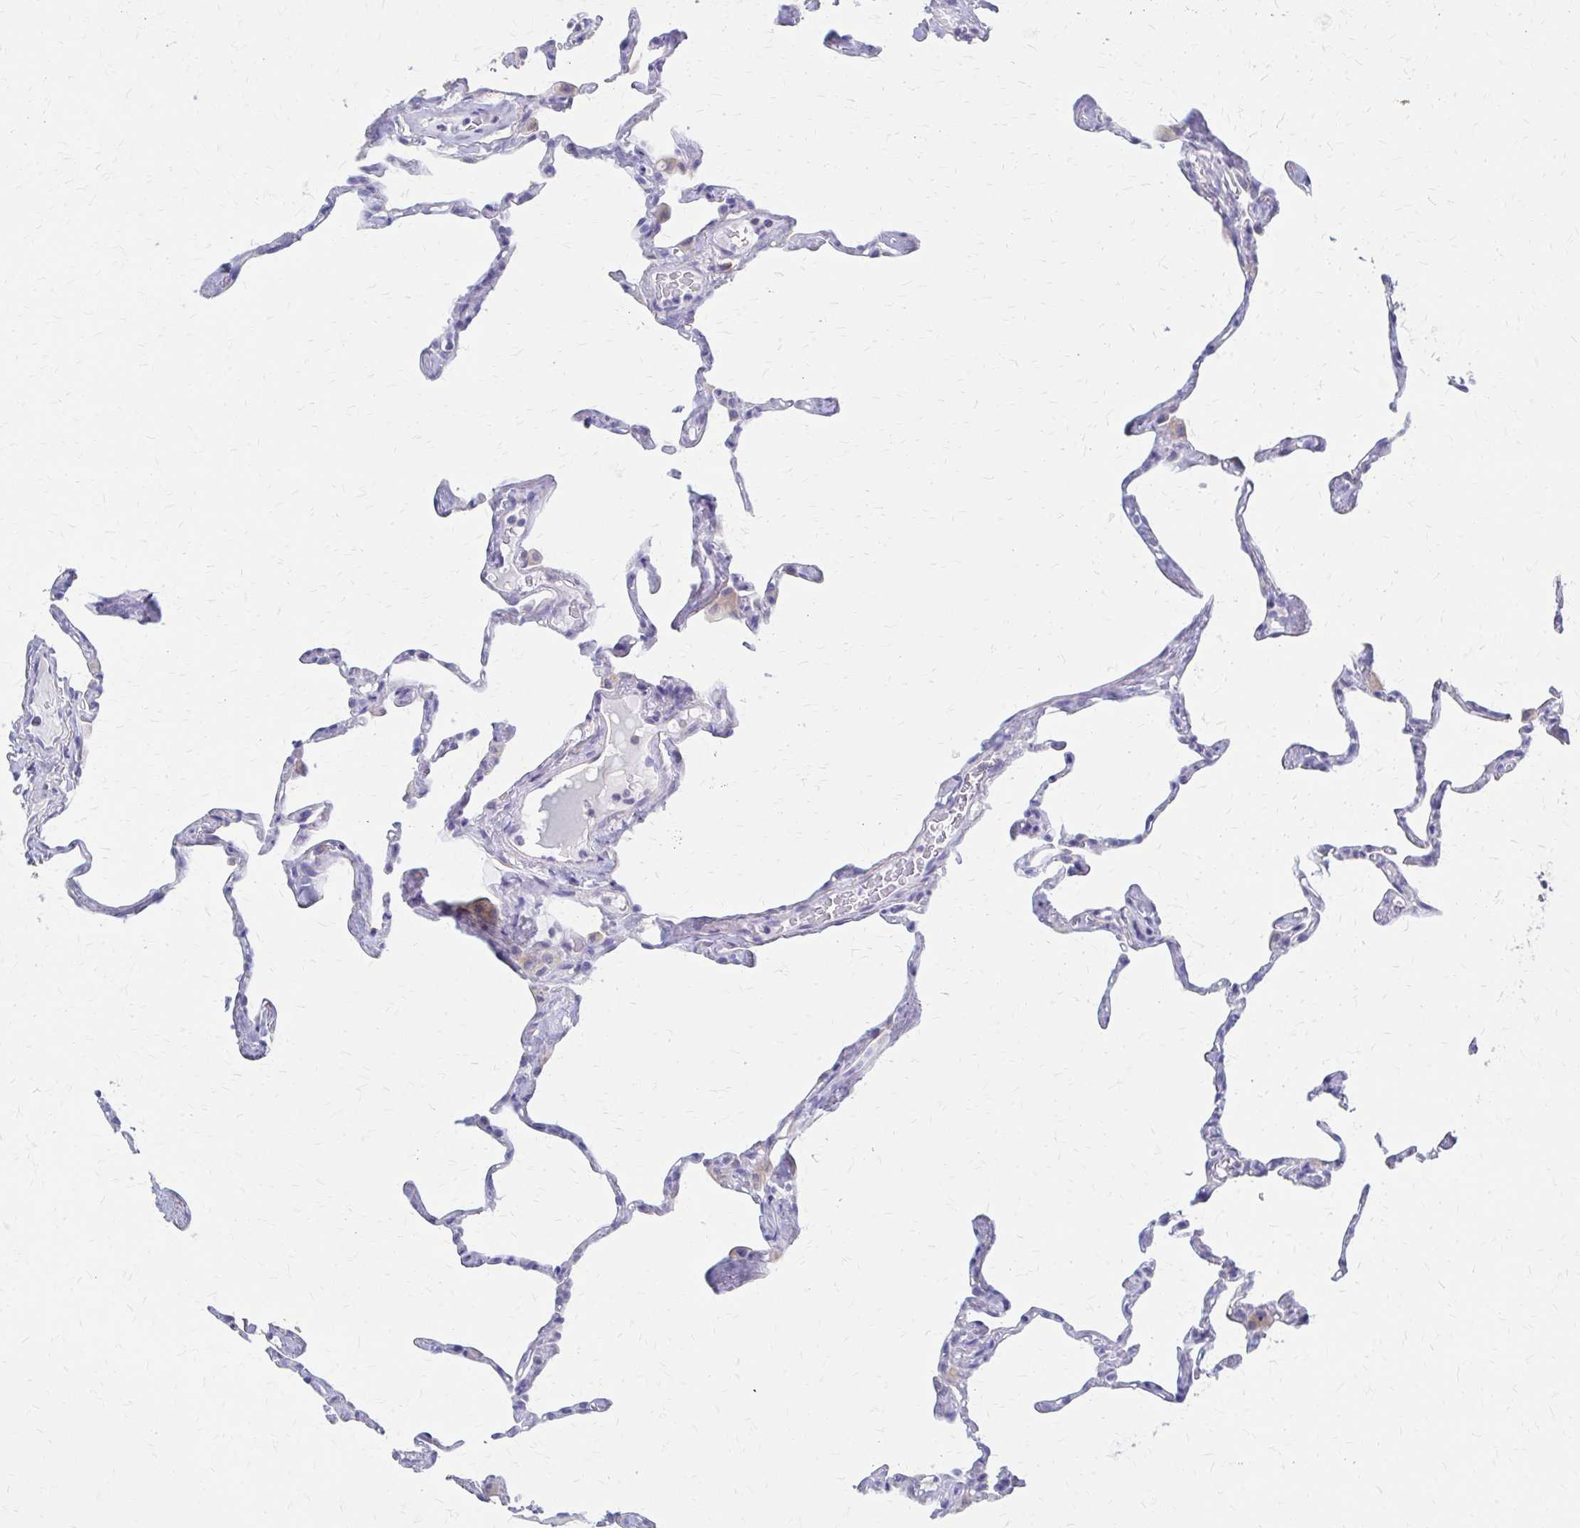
{"staining": {"intensity": "negative", "quantity": "none", "location": "none"}, "tissue": "lung", "cell_type": "Alveolar cells", "image_type": "normal", "snomed": [{"axis": "morphology", "description": "Normal tissue, NOS"}, {"axis": "topography", "description": "Lung"}], "caption": "Micrograph shows no protein positivity in alveolar cells of normal lung.", "gene": "RPL27A", "patient": {"sex": "male", "age": 65}}